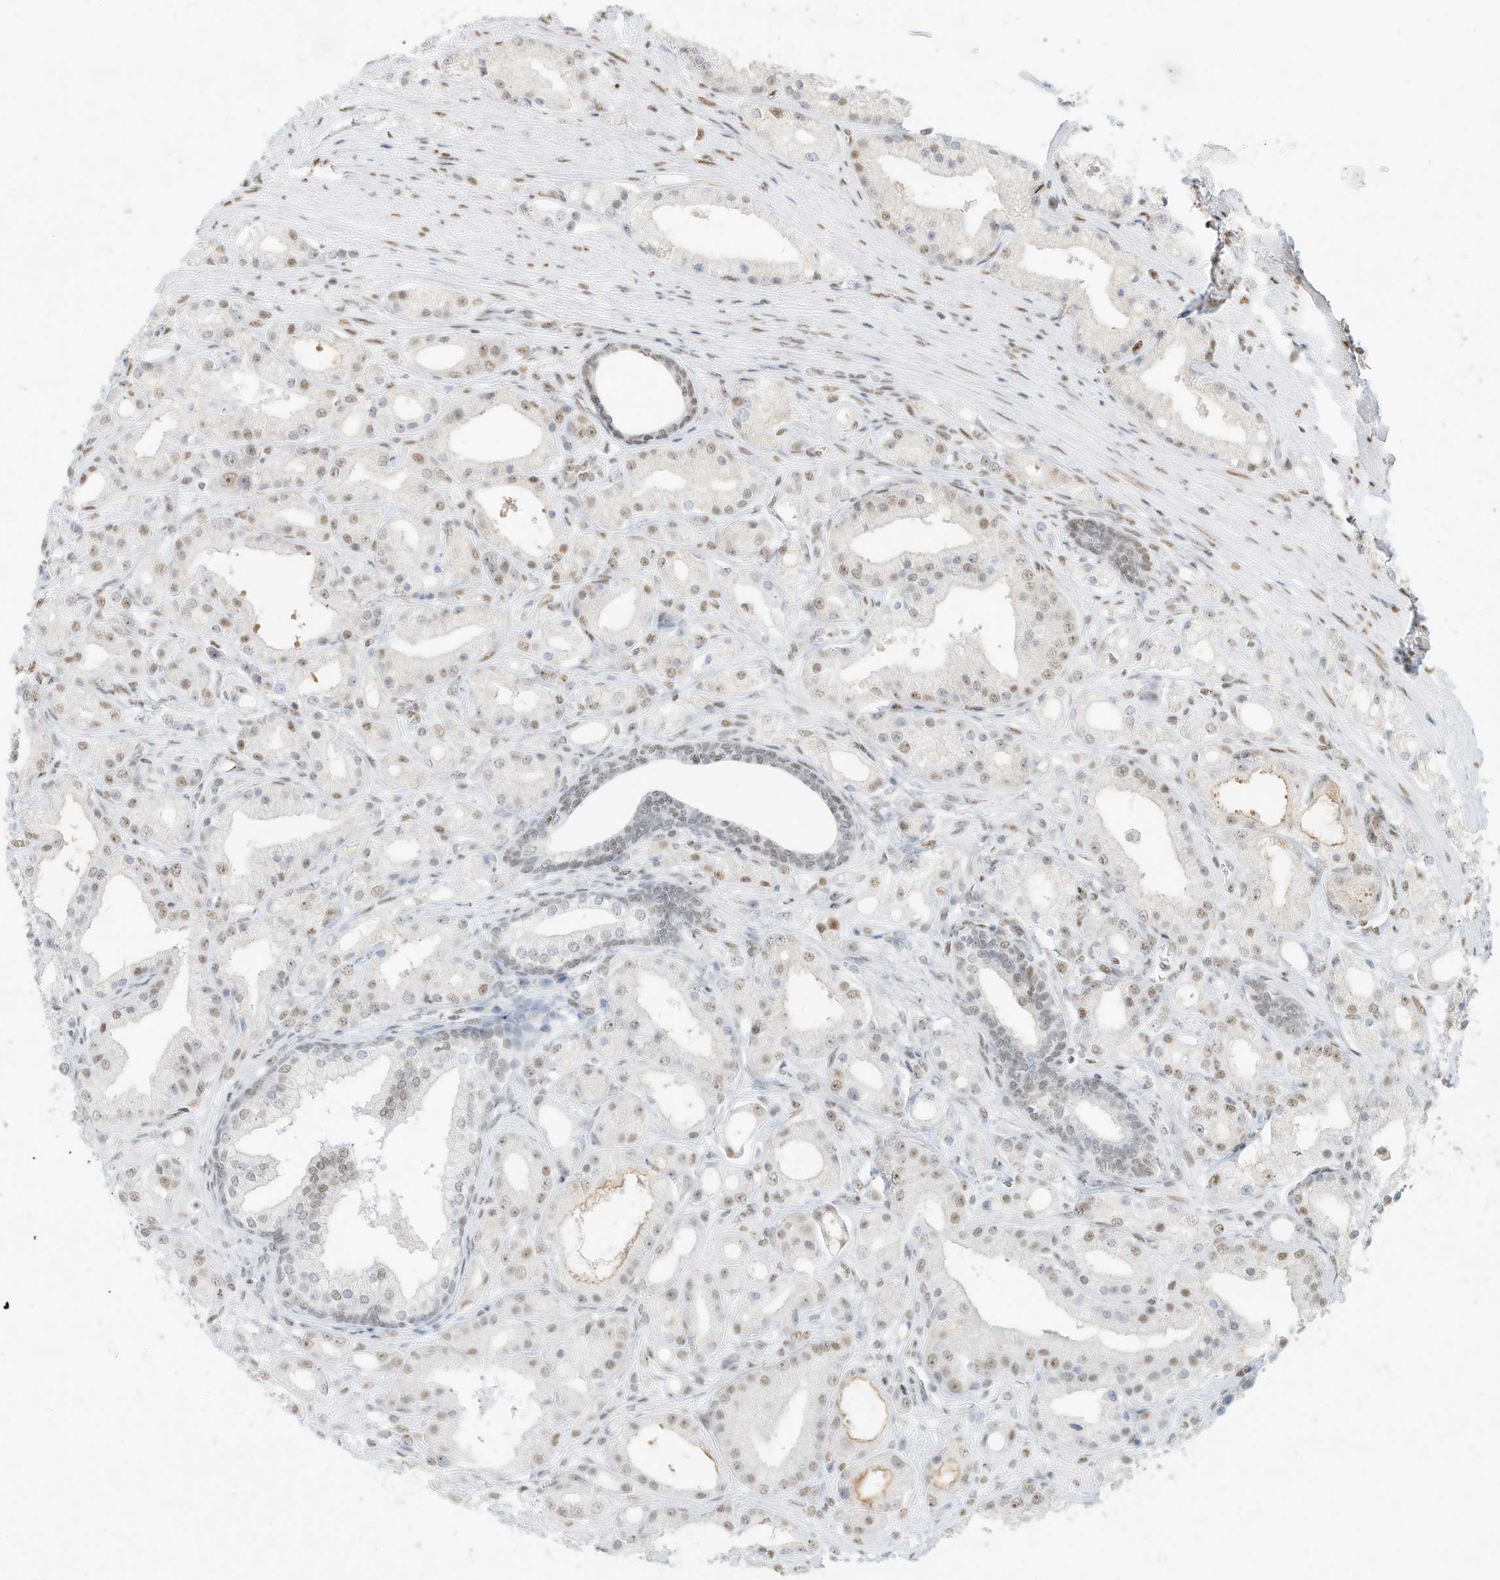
{"staining": {"intensity": "weak", "quantity": "25%-75%", "location": "nuclear"}, "tissue": "prostate cancer", "cell_type": "Tumor cells", "image_type": "cancer", "snomed": [{"axis": "morphology", "description": "Adenocarcinoma, Low grade"}, {"axis": "topography", "description": "Prostate"}], "caption": "Approximately 25%-75% of tumor cells in human prostate cancer (low-grade adenocarcinoma) display weak nuclear protein positivity as visualized by brown immunohistochemical staining.", "gene": "NHSL1", "patient": {"sex": "male", "age": 67}}